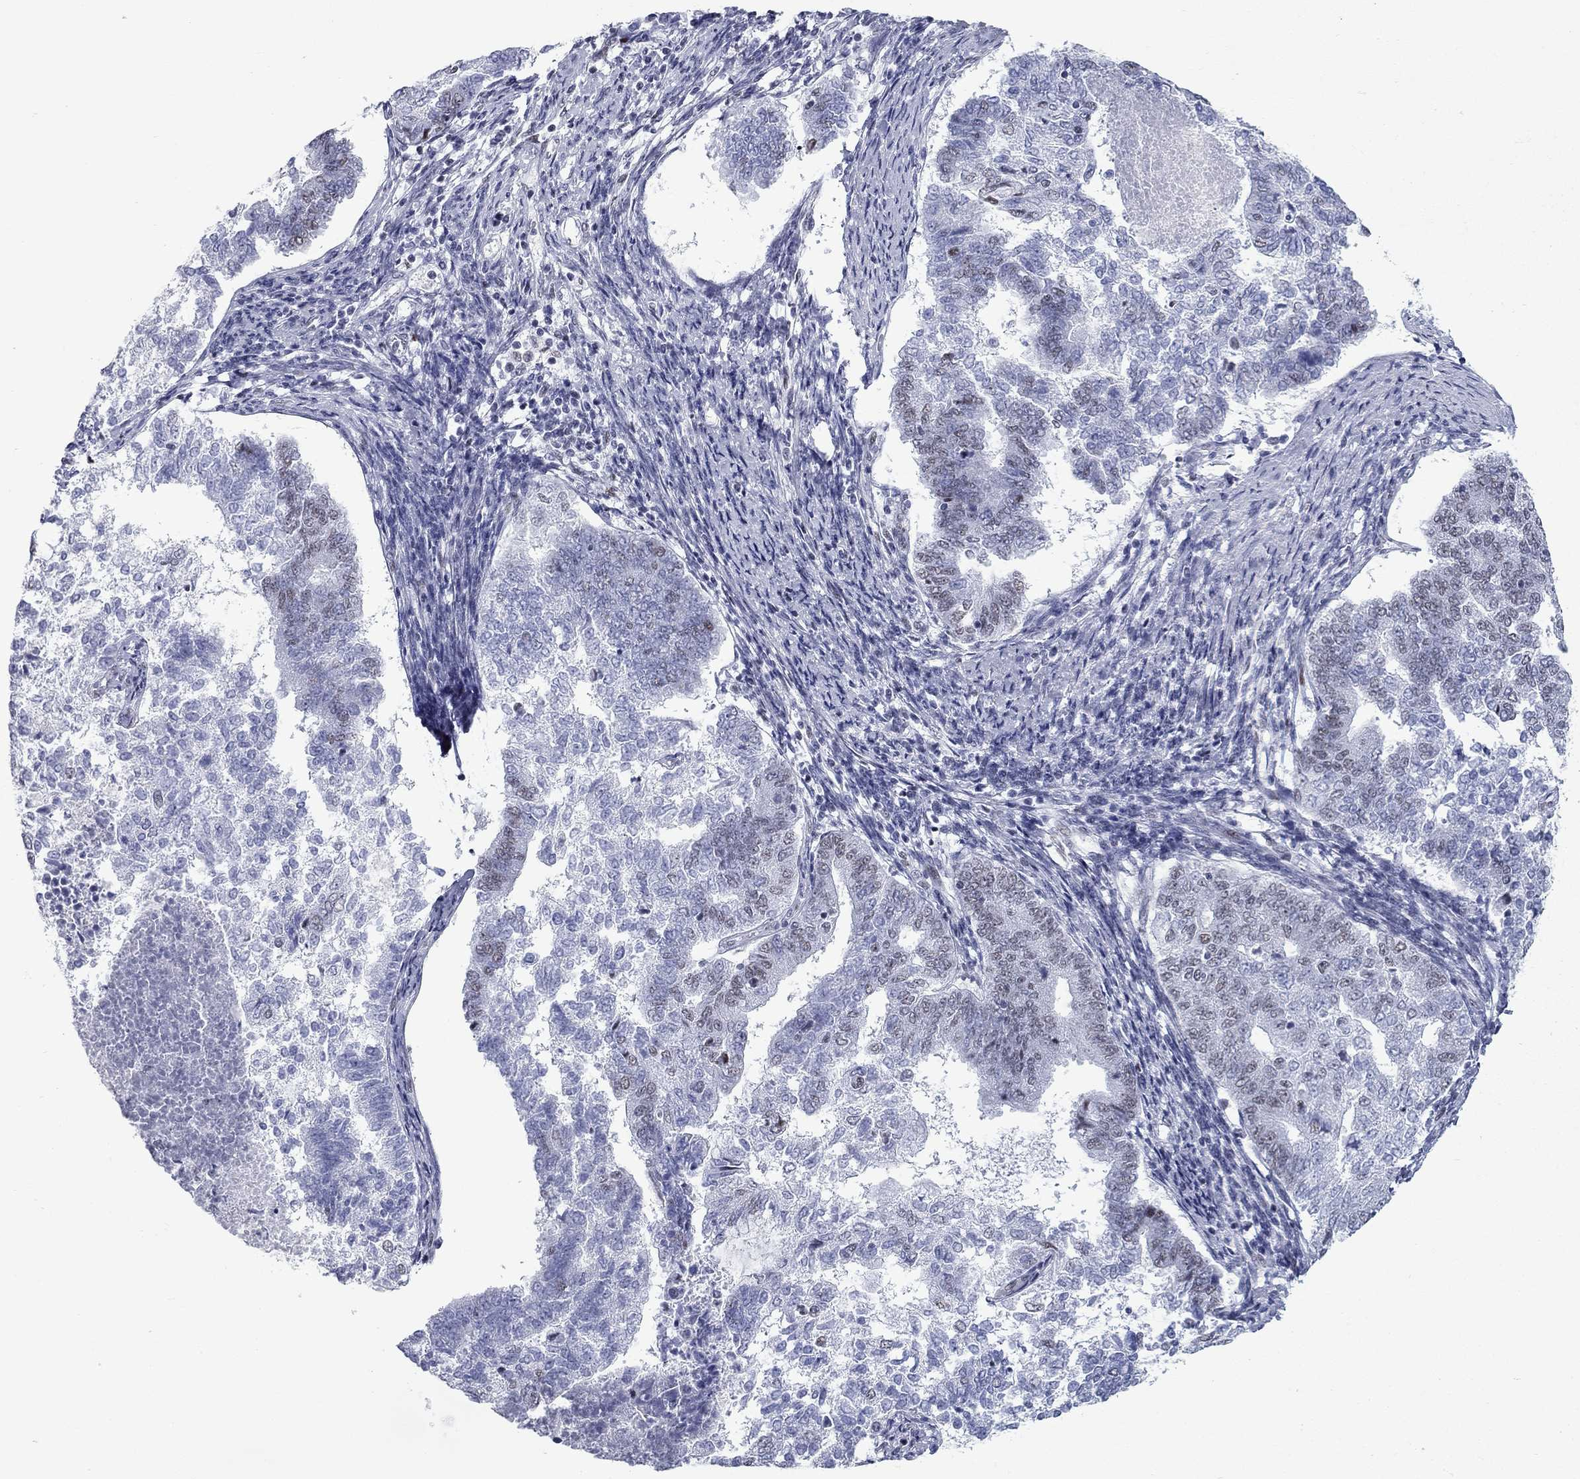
{"staining": {"intensity": "weak", "quantity": "<25%", "location": "nuclear"}, "tissue": "endometrial cancer", "cell_type": "Tumor cells", "image_type": "cancer", "snomed": [{"axis": "morphology", "description": "Adenocarcinoma, NOS"}, {"axis": "topography", "description": "Endometrium"}], "caption": "High power microscopy image of an IHC image of endometrial cancer (adenocarcinoma), revealing no significant expression in tumor cells.", "gene": "ASF1B", "patient": {"sex": "female", "age": 65}}